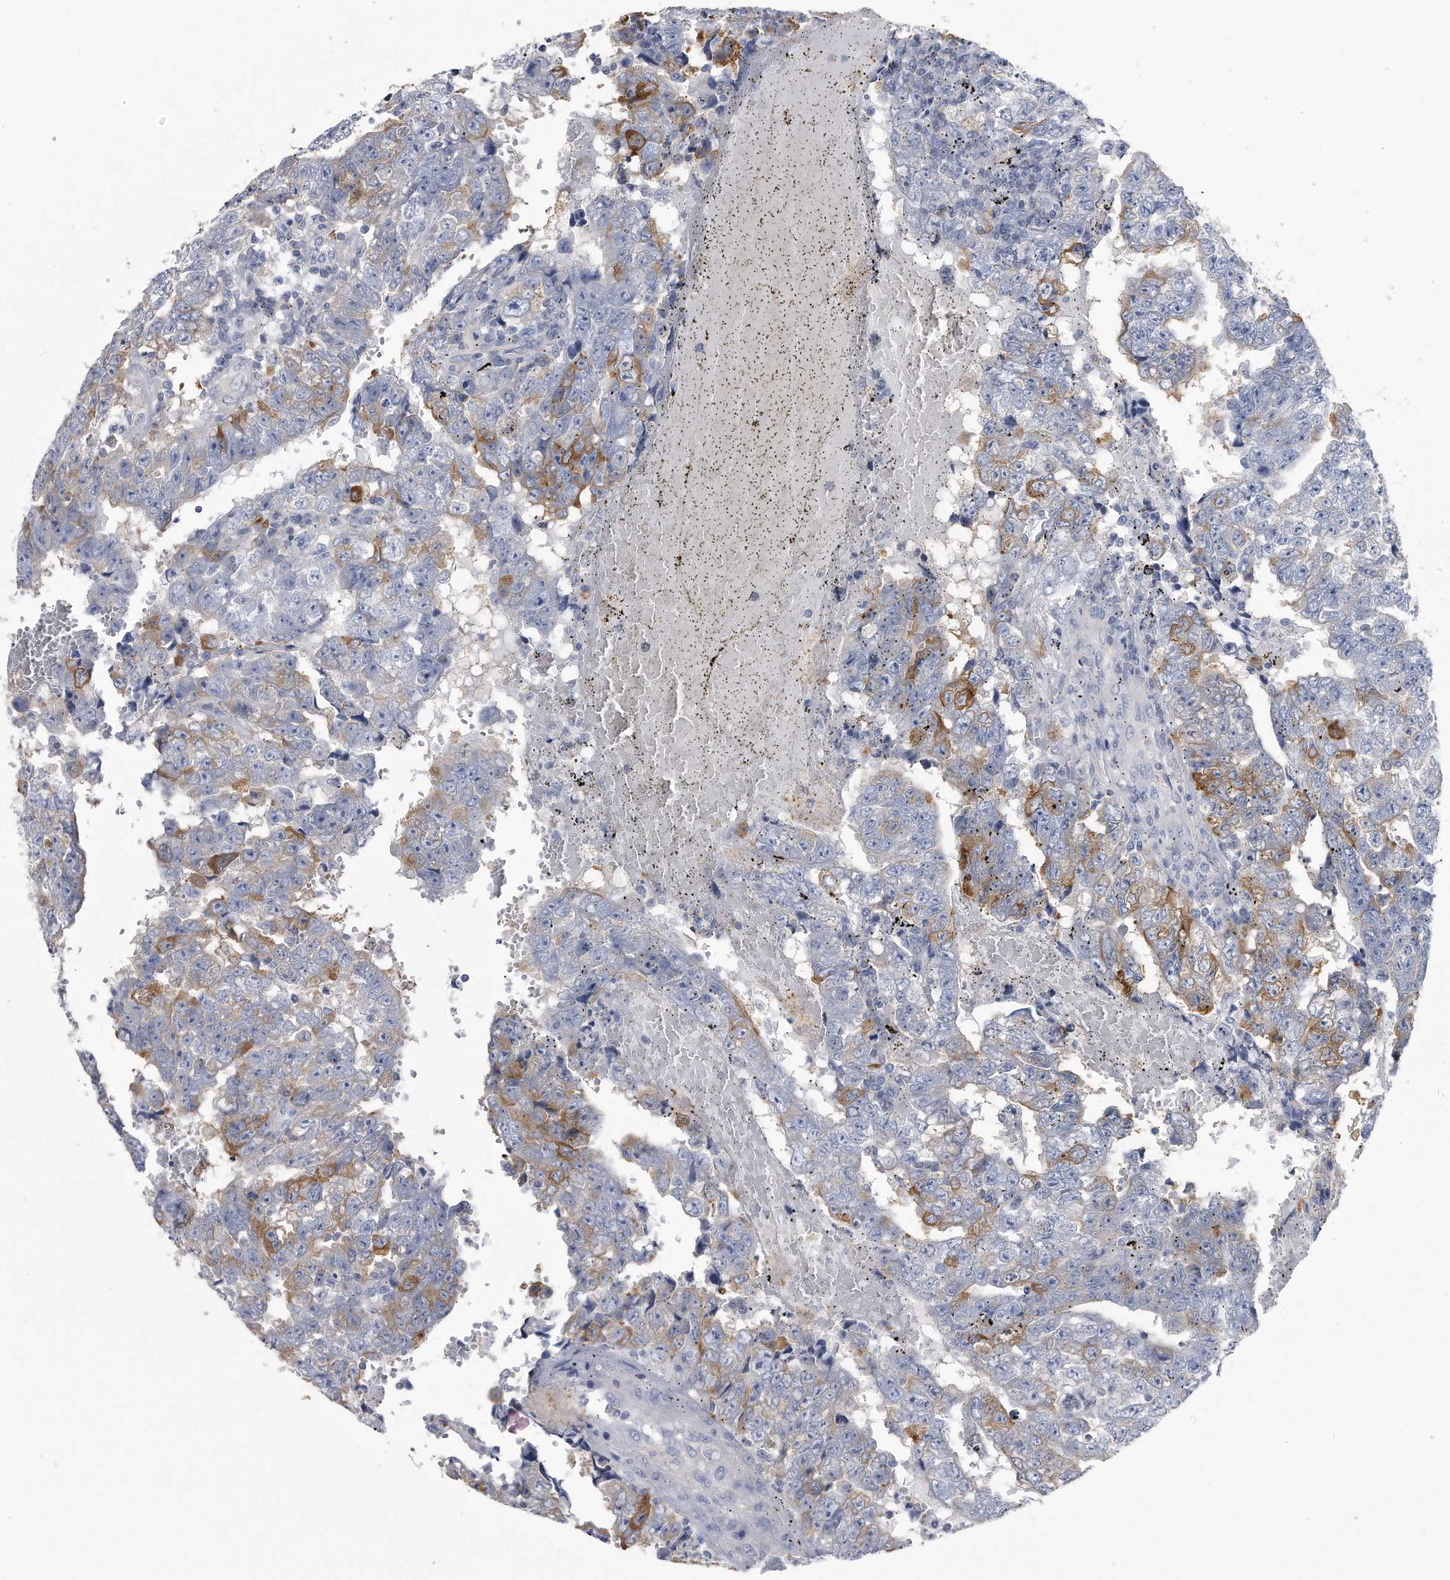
{"staining": {"intensity": "strong", "quantity": "<25%", "location": "cytoplasmic/membranous"}, "tissue": "testis cancer", "cell_type": "Tumor cells", "image_type": "cancer", "snomed": [{"axis": "morphology", "description": "Carcinoma, Embryonal, NOS"}, {"axis": "topography", "description": "Testis"}], "caption": "Protein expression analysis of human testis cancer (embryonal carcinoma) reveals strong cytoplasmic/membranous staining in about <25% of tumor cells.", "gene": "PYGB", "patient": {"sex": "male", "age": 25}}